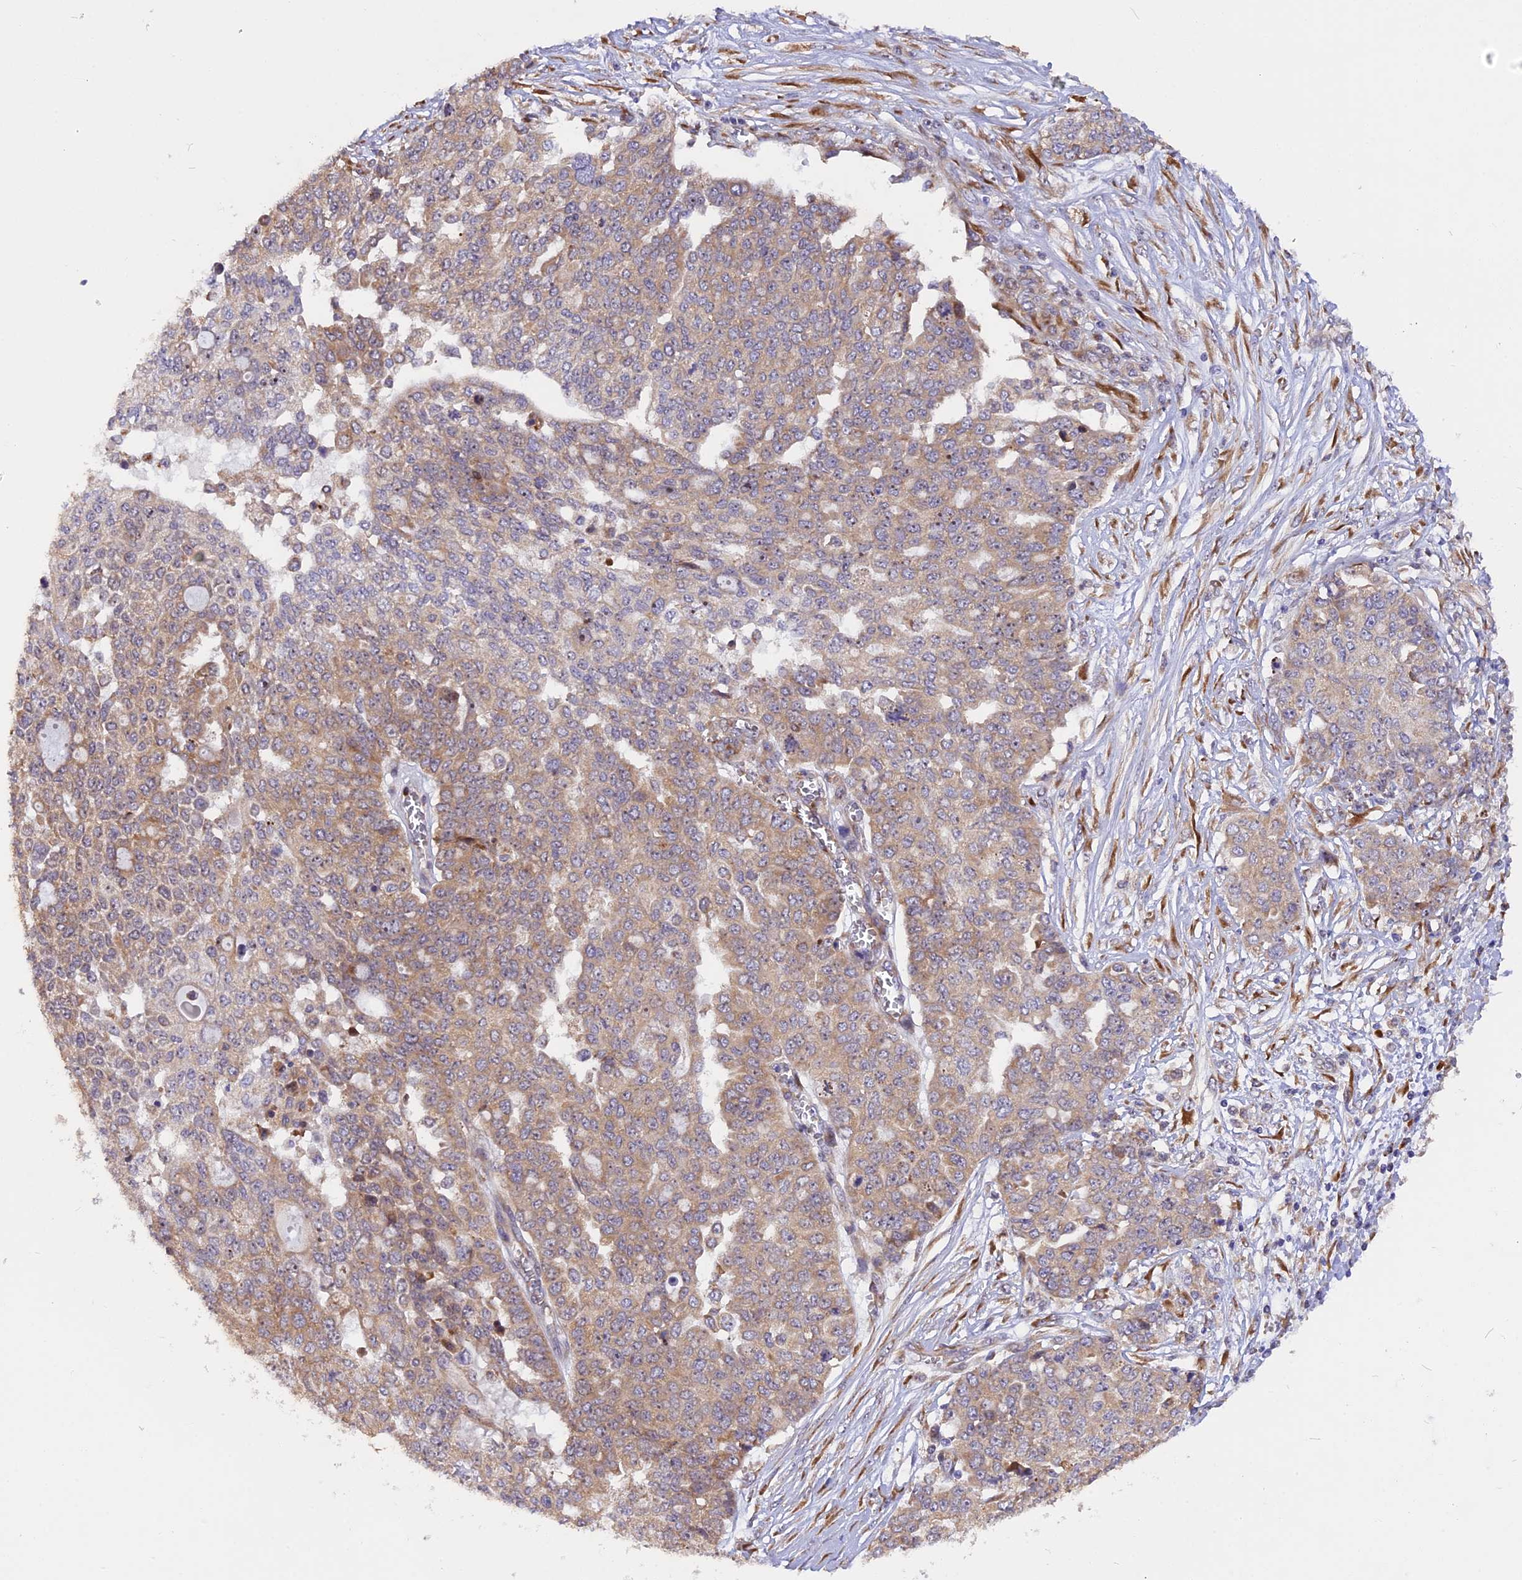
{"staining": {"intensity": "moderate", "quantity": "25%-75%", "location": "cytoplasmic/membranous"}, "tissue": "ovarian cancer", "cell_type": "Tumor cells", "image_type": "cancer", "snomed": [{"axis": "morphology", "description": "Cystadenocarcinoma, serous, NOS"}, {"axis": "topography", "description": "Soft tissue"}, {"axis": "topography", "description": "Ovary"}], "caption": "This image reveals immunohistochemistry (IHC) staining of human ovarian serous cystadenocarcinoma, with medium moderate cytoplasmic/membranous staining in about 25%-75% of tumor cells.", "gene": "GNPTAB", "patient": {"sex": "female", "age": 57}}